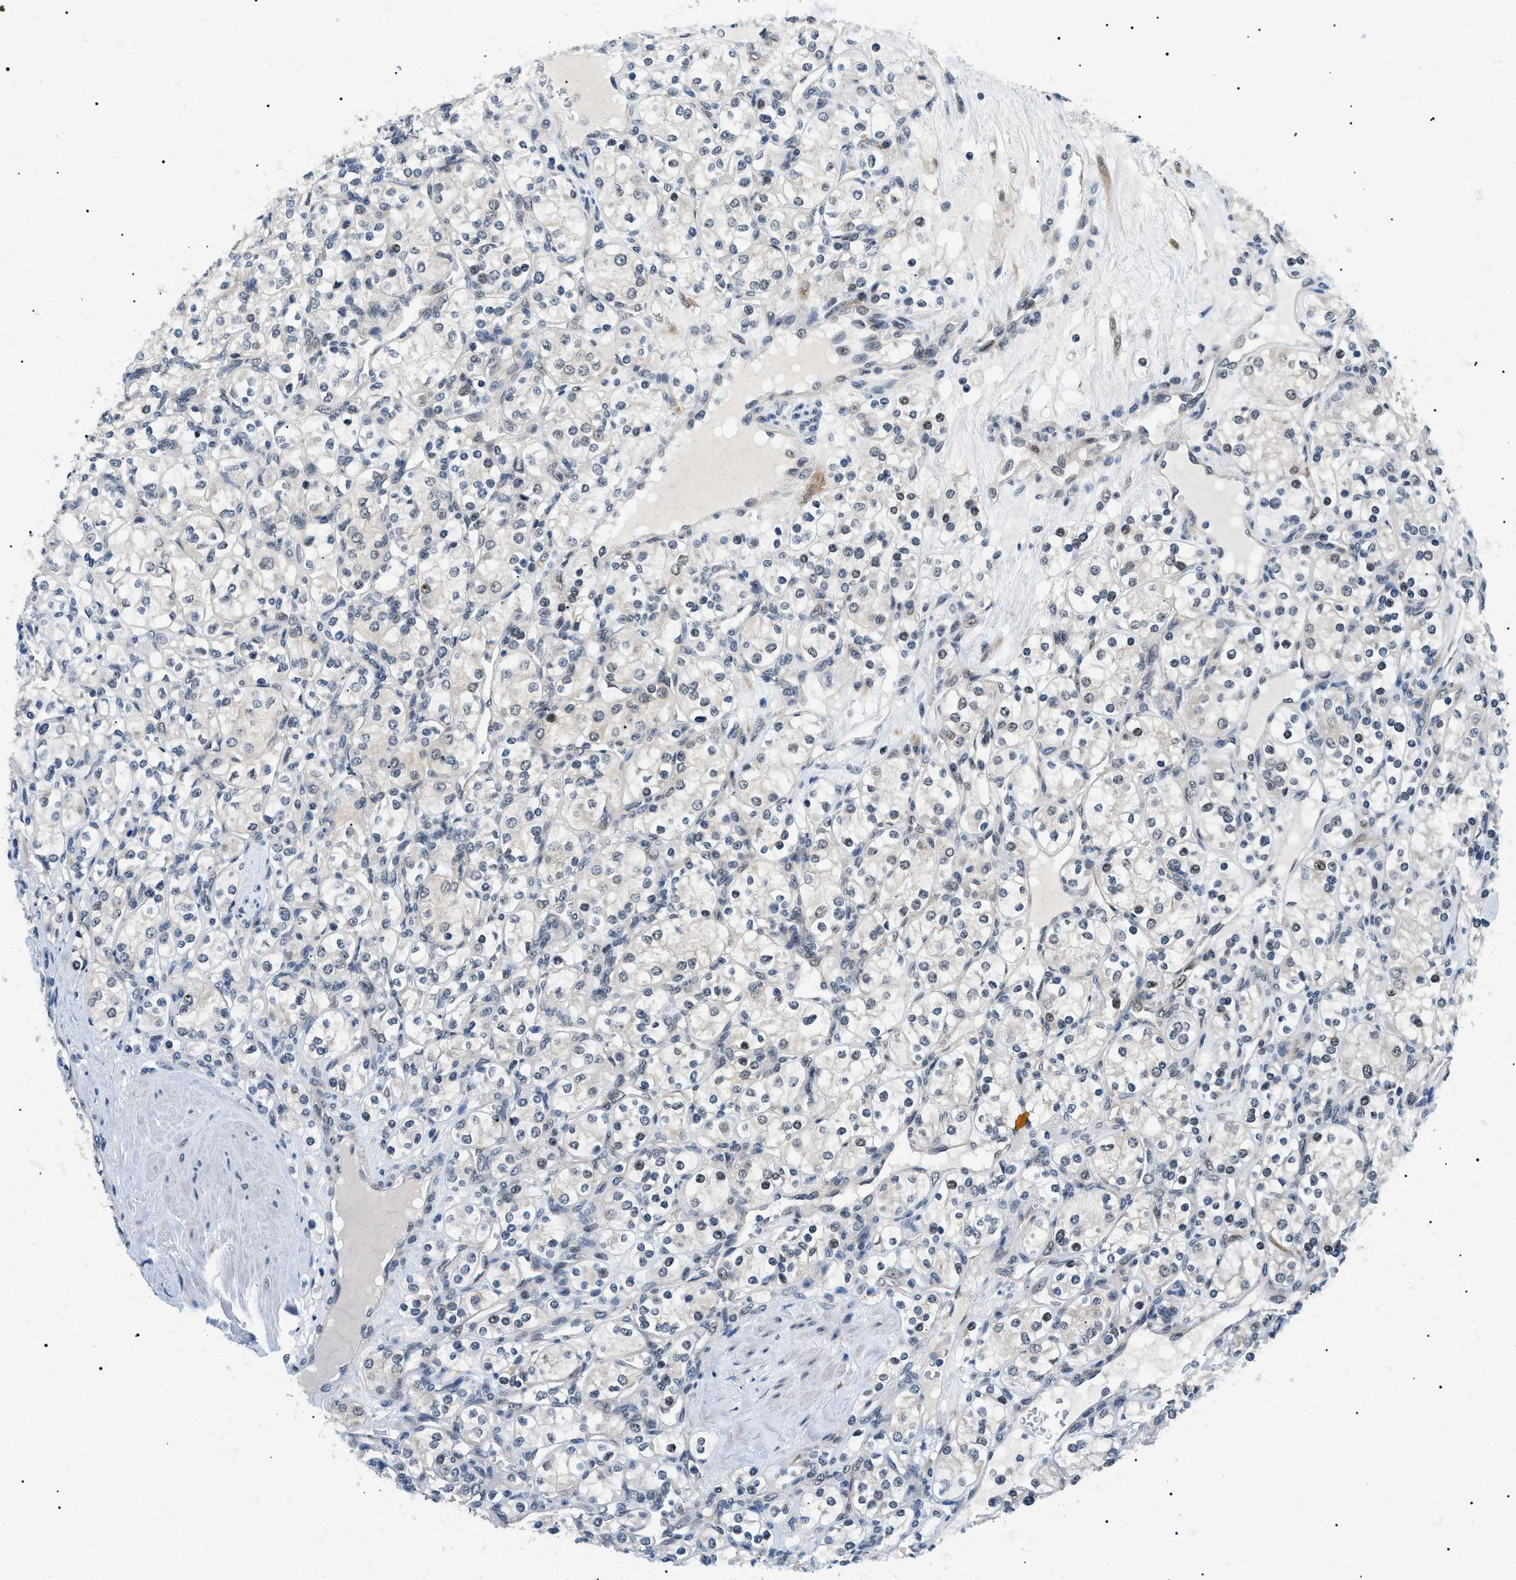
{"staining": {"intensity": "negative", "quantity": "none", "location": "none"}, "tissue": "renal cancer", "cell_type": "Tumor cells", "image_type": "cancer", "snomed": [{"axis": "morphology", "description": "Adenocarcinoma, NOS"}, {"axis": "topography", "description": "Kidney"}], "caption": "Tumor cells are negative for protein expression in human renal adenocarcinoma.", "gene": "CWC25", "patient": {"sex": "male", "age": 77}}